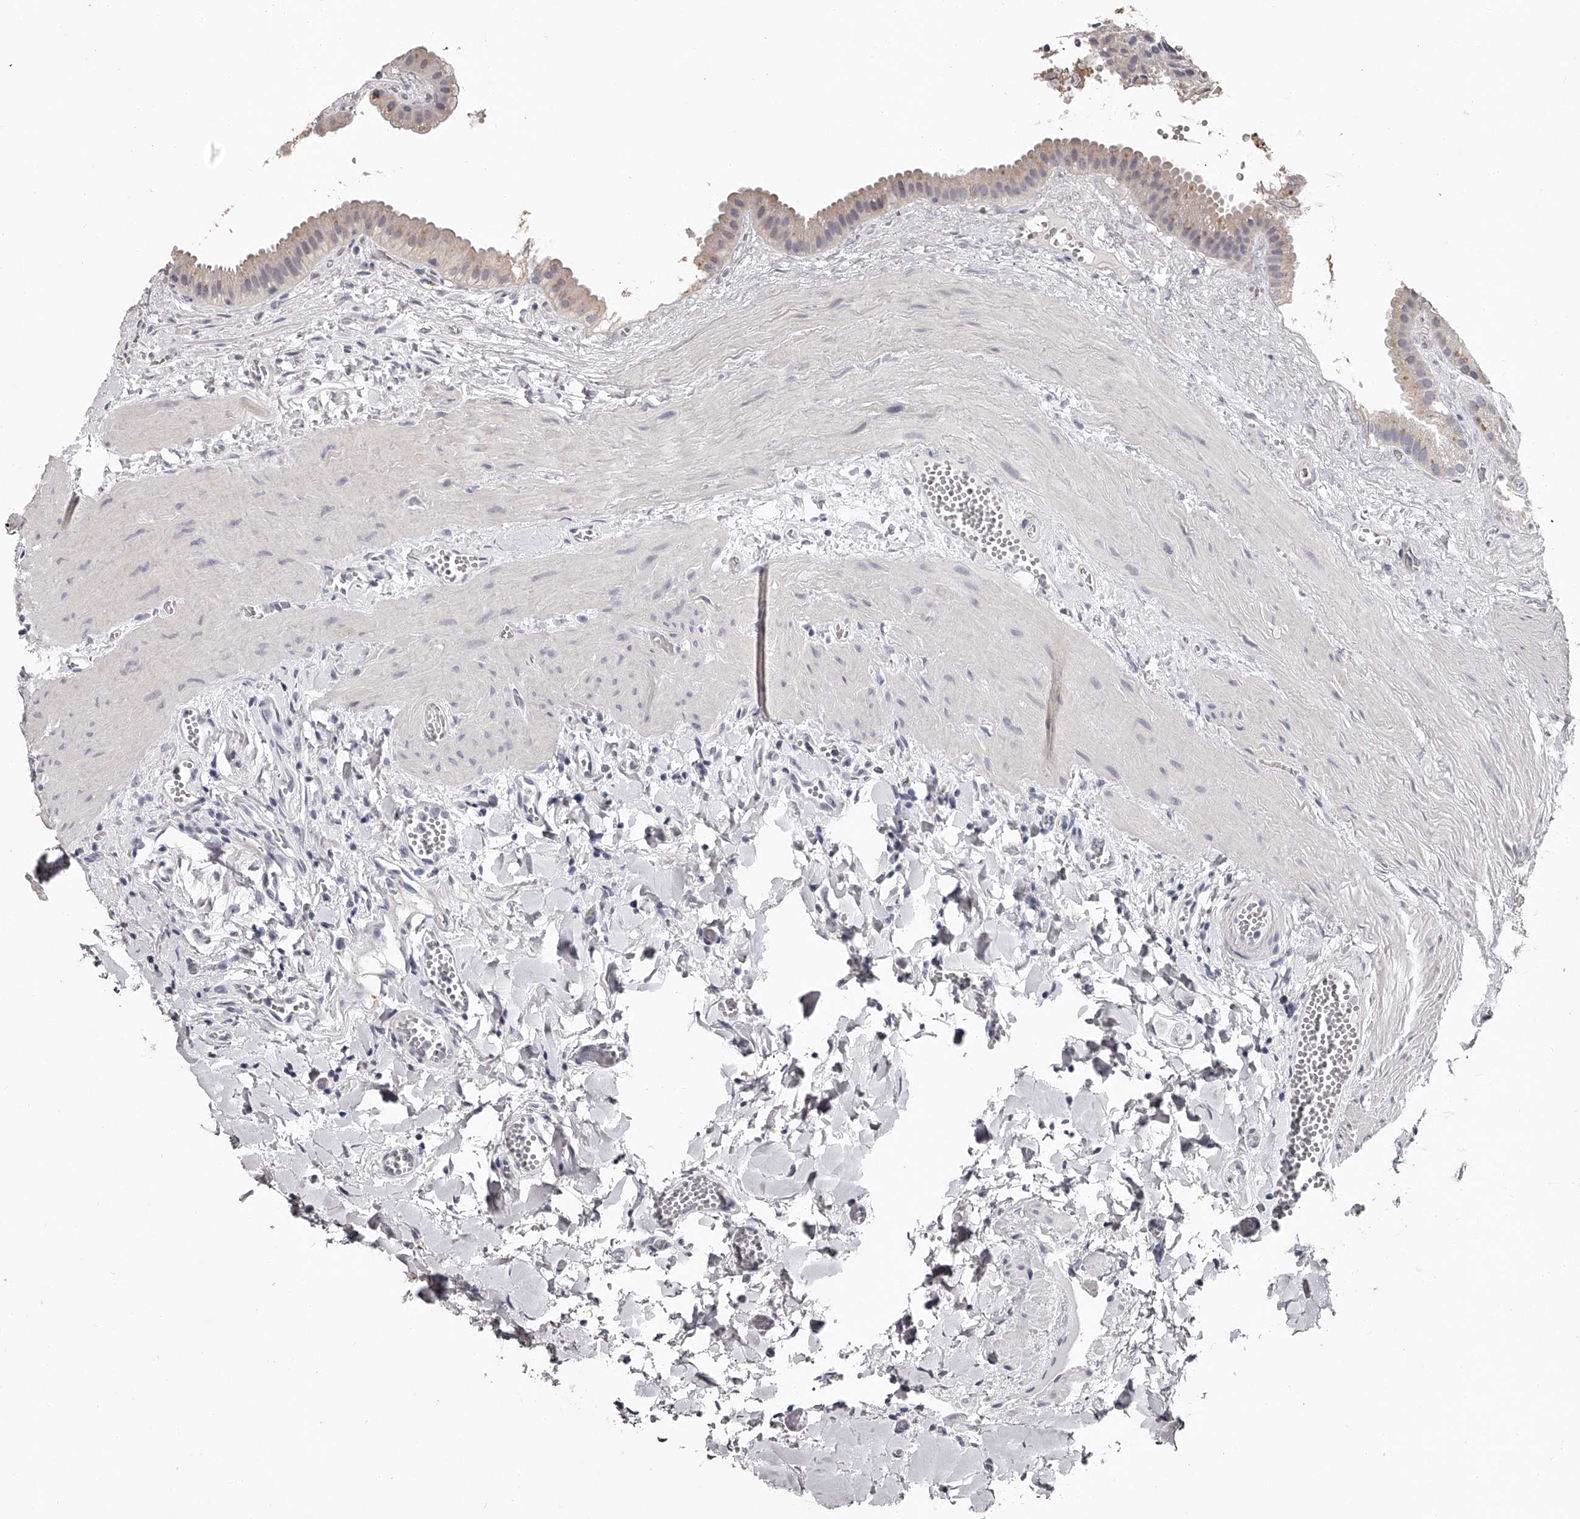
{"staining": {"intensity": "moderate", "quantity": "<25%", "location": "cytoplasmic/membranous"}, "tissue": "gallbladder", "cell_type": "Glandular cells", "image_type": "normal", "snomed": [{"axis": "morphology", "description": "Normal tissue, NOS"}, {"axis": "topography", "description": "Gallbladder"}], "caption": "IHC (DAB) staining of benign gallbladder reveals moderate cytoplasmic/membranous protein expression in approximately <25% of glandular cells. The staining was performed using DAB, with brown indicating positive protein expression. Nuclei are stained blue with hematoxylin.", "gene": "NT5DC1", "patient": {"sex": "male", "age": 55}}